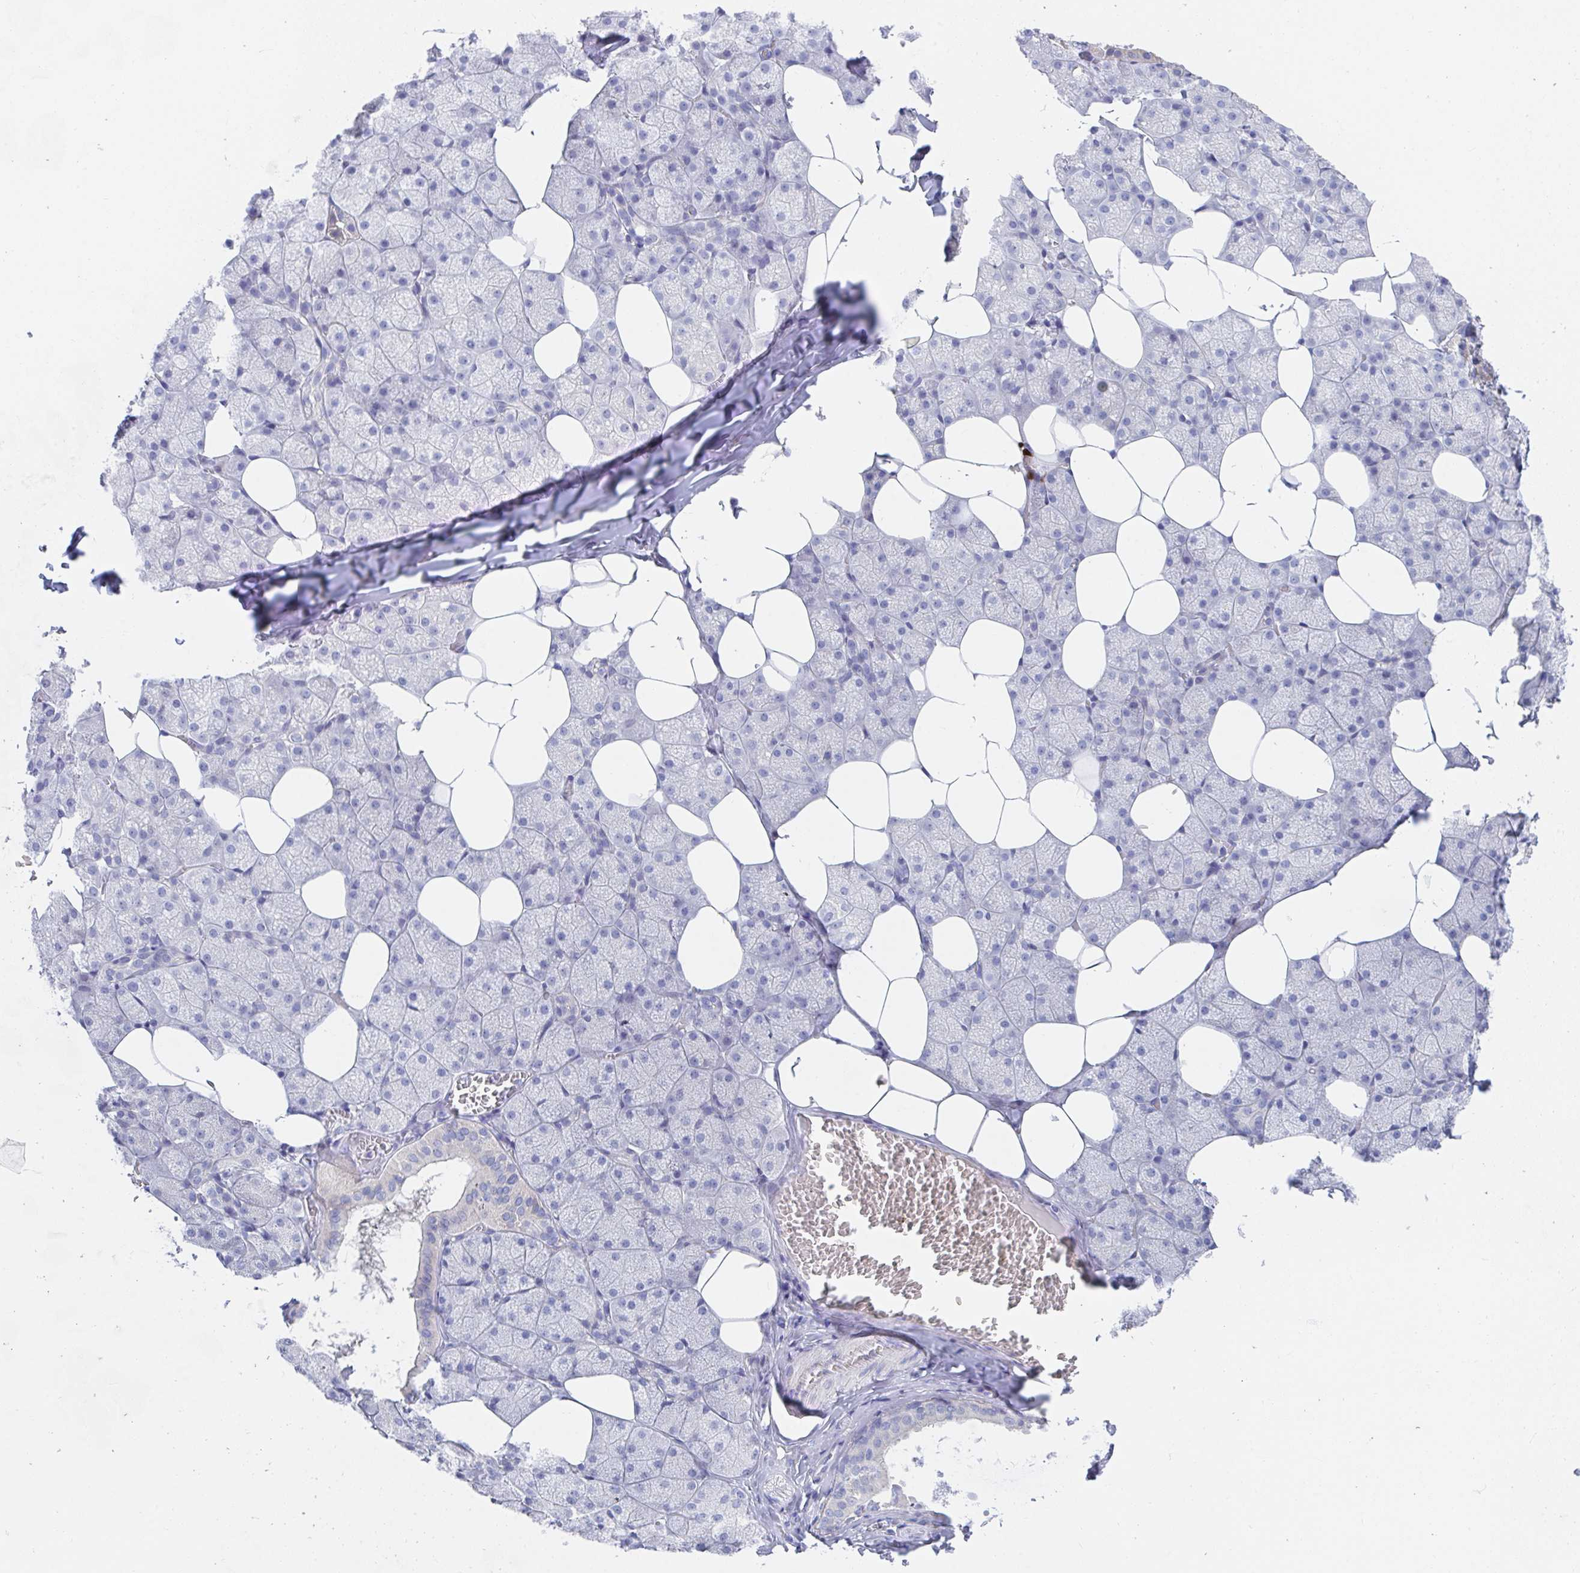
{"staining": {"intensity": "negative", "quantity": "none", "location": "none"}, "tissue": "salivary gland", "cell_type": "Glandular cells", "image_type": "normal", "snomed": [{"axis": "morphology", "description": "Normal tissue, NOS"}, {"axis": "topography", "description": "Salivary gland"}, {"axis": "topography", "description": "Peripheral nerve tissue"}], "caption": "Immunohistochemistry (IHC) micrograph of benign salivary gland: human salivary gland stained with DAB (3,3'-diaminobenzidine) displays no significant protein positivity in glandular cells.", "gene": "KCNK5", "patient": {"sex": "male", "age": 38}}